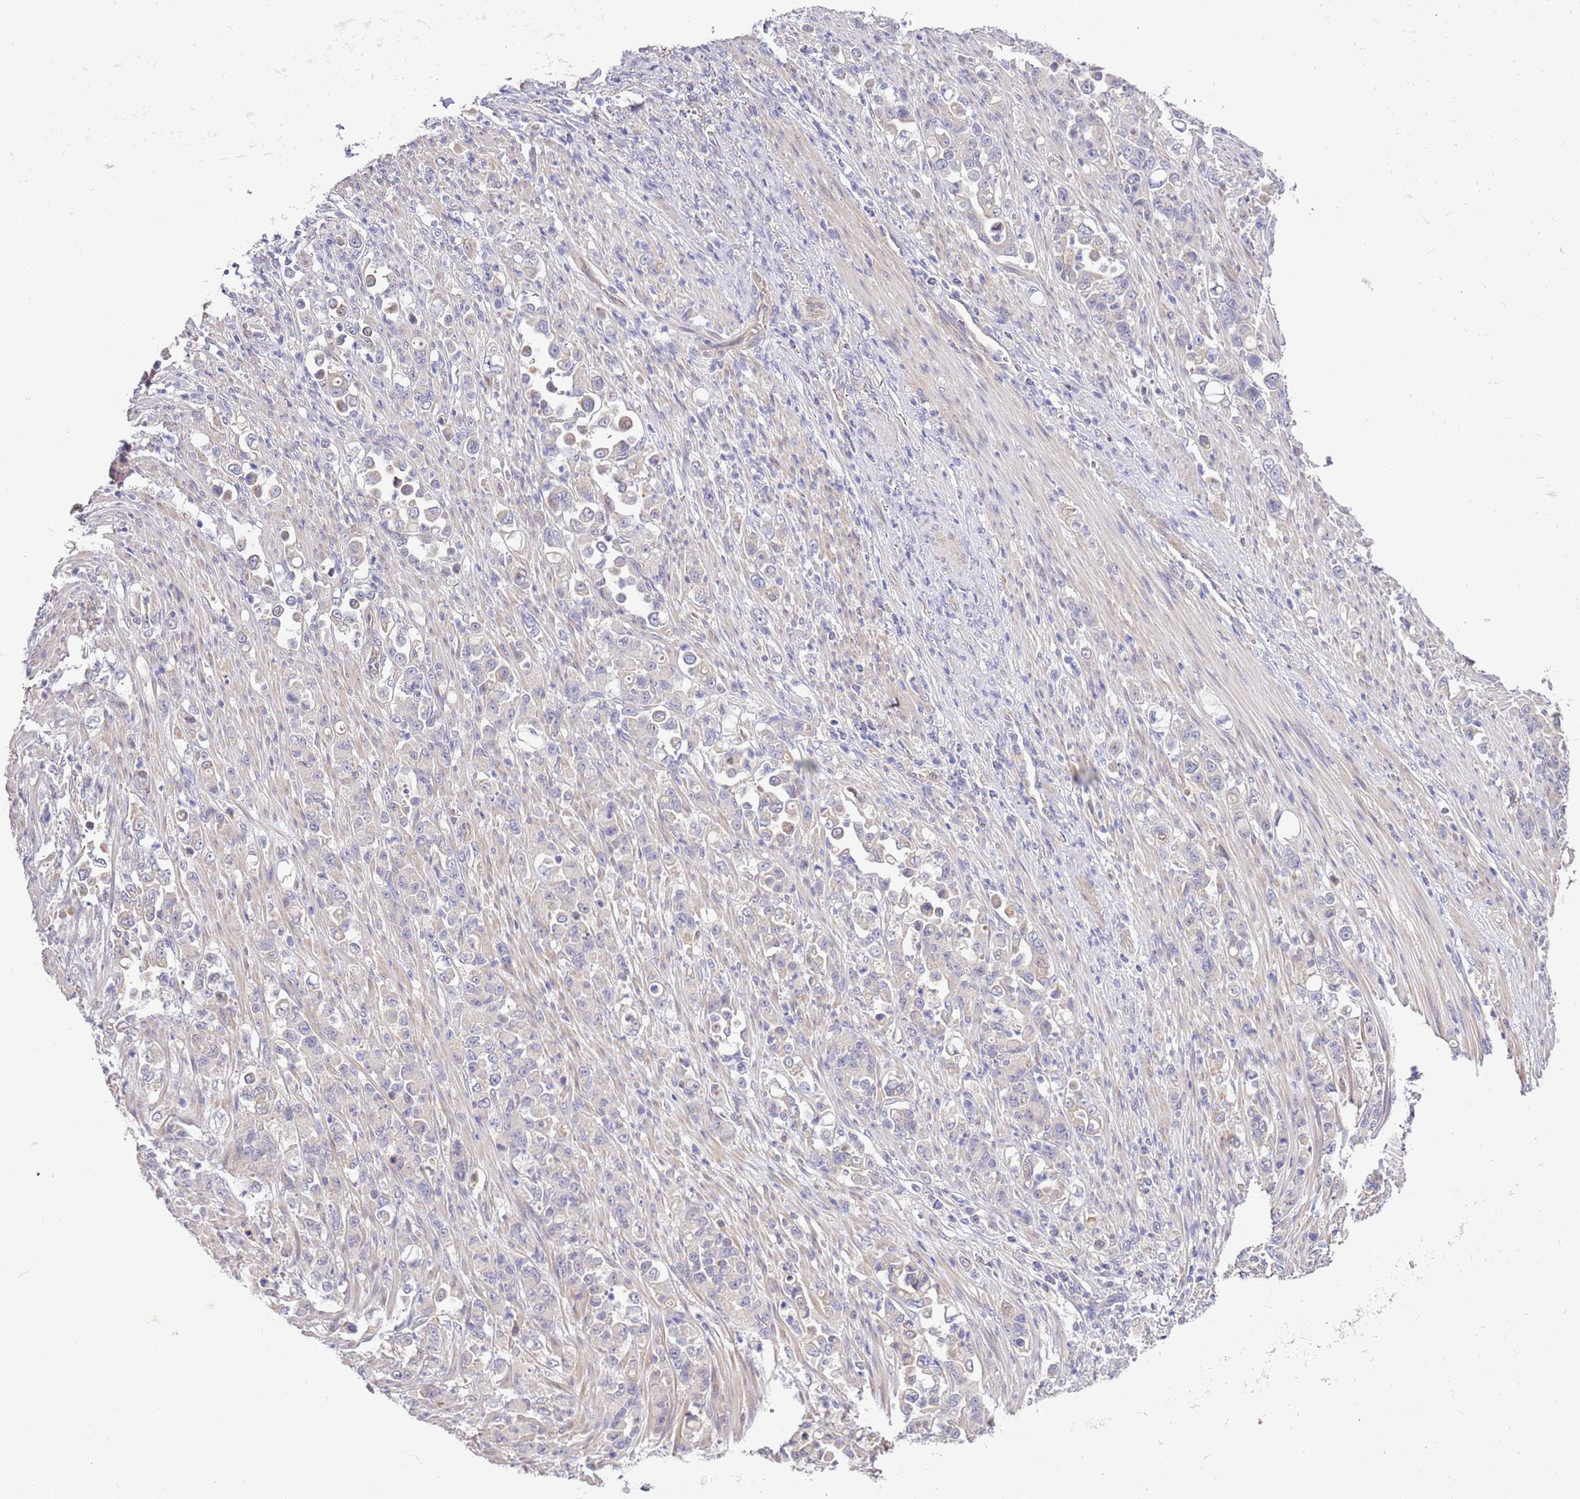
{"staining": {"intensity": "negative", "quantity": "none", "location": "none"}, "tissue": "stomach cancer", "cell_type": "Tumor cells", "image_type": "cancer", "snomed": [{"axis": "morphology", "description": "Normal tissue, NOS"}, {"axis": "morphology", "description": "Adenocarcinoma, NOS"}, {"axis": "topography", "description": "Stomach"}], "caption": "High power microscopy histopathology image of an immunohistochemistry (IHC) image of stomach adenocarcinoma, revealing no significant expression in tumor cells.", "gene": "LIPJ", "patient": {"sex": "female", "age": 79}}